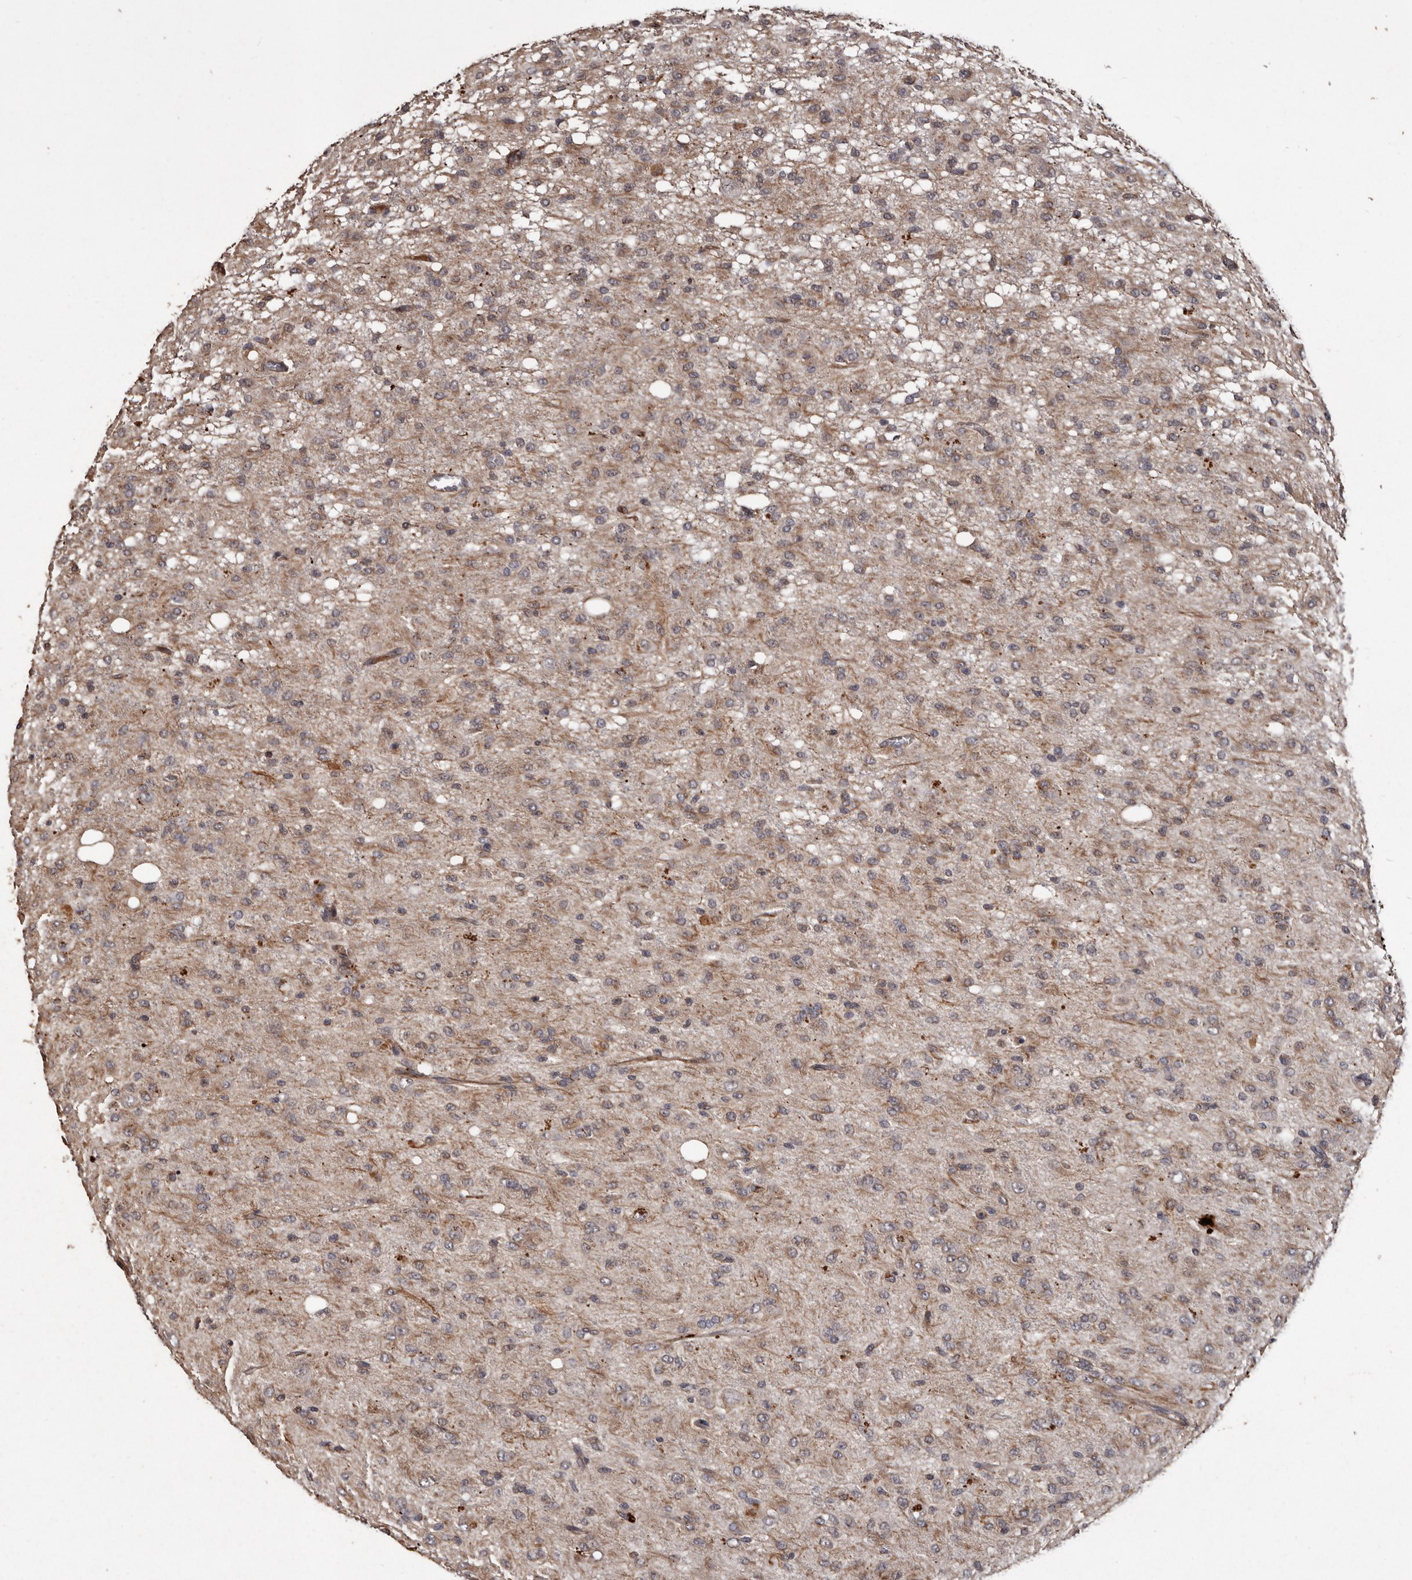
{"staining": {"intensity": "weak", "quantity": "25%-75%", "location": "cytoplasmic/membranous"}, "tissue": "glioma", "cell_type": "Tumor cells", "image_type": "cancer", "snomed": [{"axis": "morphology", "description": "Glioma, malignant, High grade"}, {"axis": "topography", "description": "Brain"}], "caption": "Approximately 25%-75% of tumor cells in glioma demonstrate weak cytoplasmic/membranous protein staining as visualized by brown immunohistochemical staining.", "gene": "BRAT1", "patient": {"sex": "female", "age": 59}}